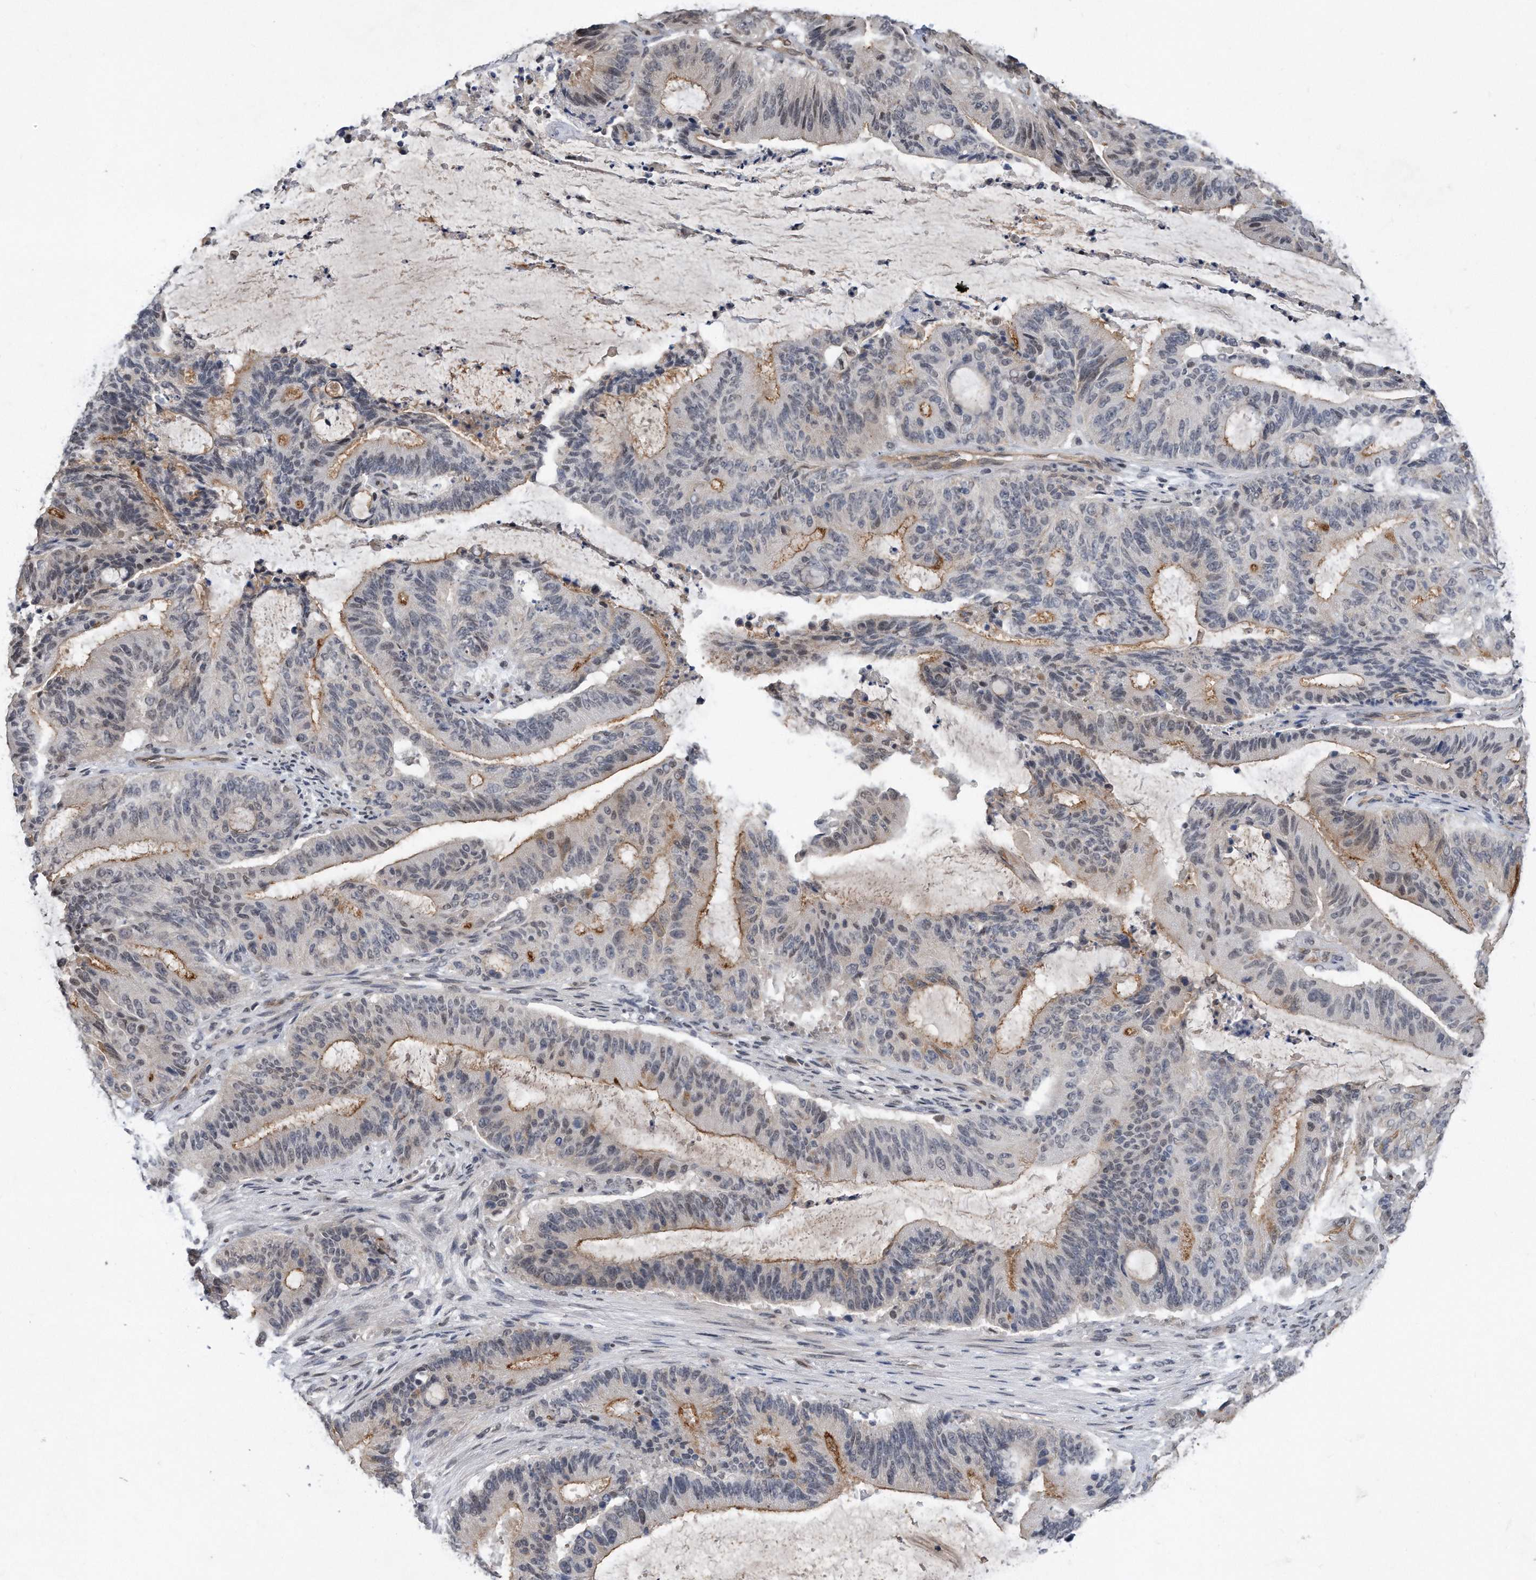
{"staining": {"intensity": "moderate", "quantity": "<25%", "location": "cytoplasmic/membranous"}, "tissue": "liver cancer", "cell_type": "Tumor cells", "image_type": "cancer", "snomed": [{"axis": "morphology", "description": "Normal tissue, NOS"}, {"axis": "morphology", "description": "Cholangiocarcinoma"}, {"axis": "topography", "description": "Liver"}, {"axis": "topography", "description": "Peripheral nerve tissue"}], "caption": "Immunohistochemical staining of human liver cancer exhibits moderate cytoplasmic/membranous protein expression in about <25% of tumor cells. (Brightfield microscopy of DAB IHC at high magnification).", "gene": "TP53INP1", "patient": {"sex": "female", "age": 73}}